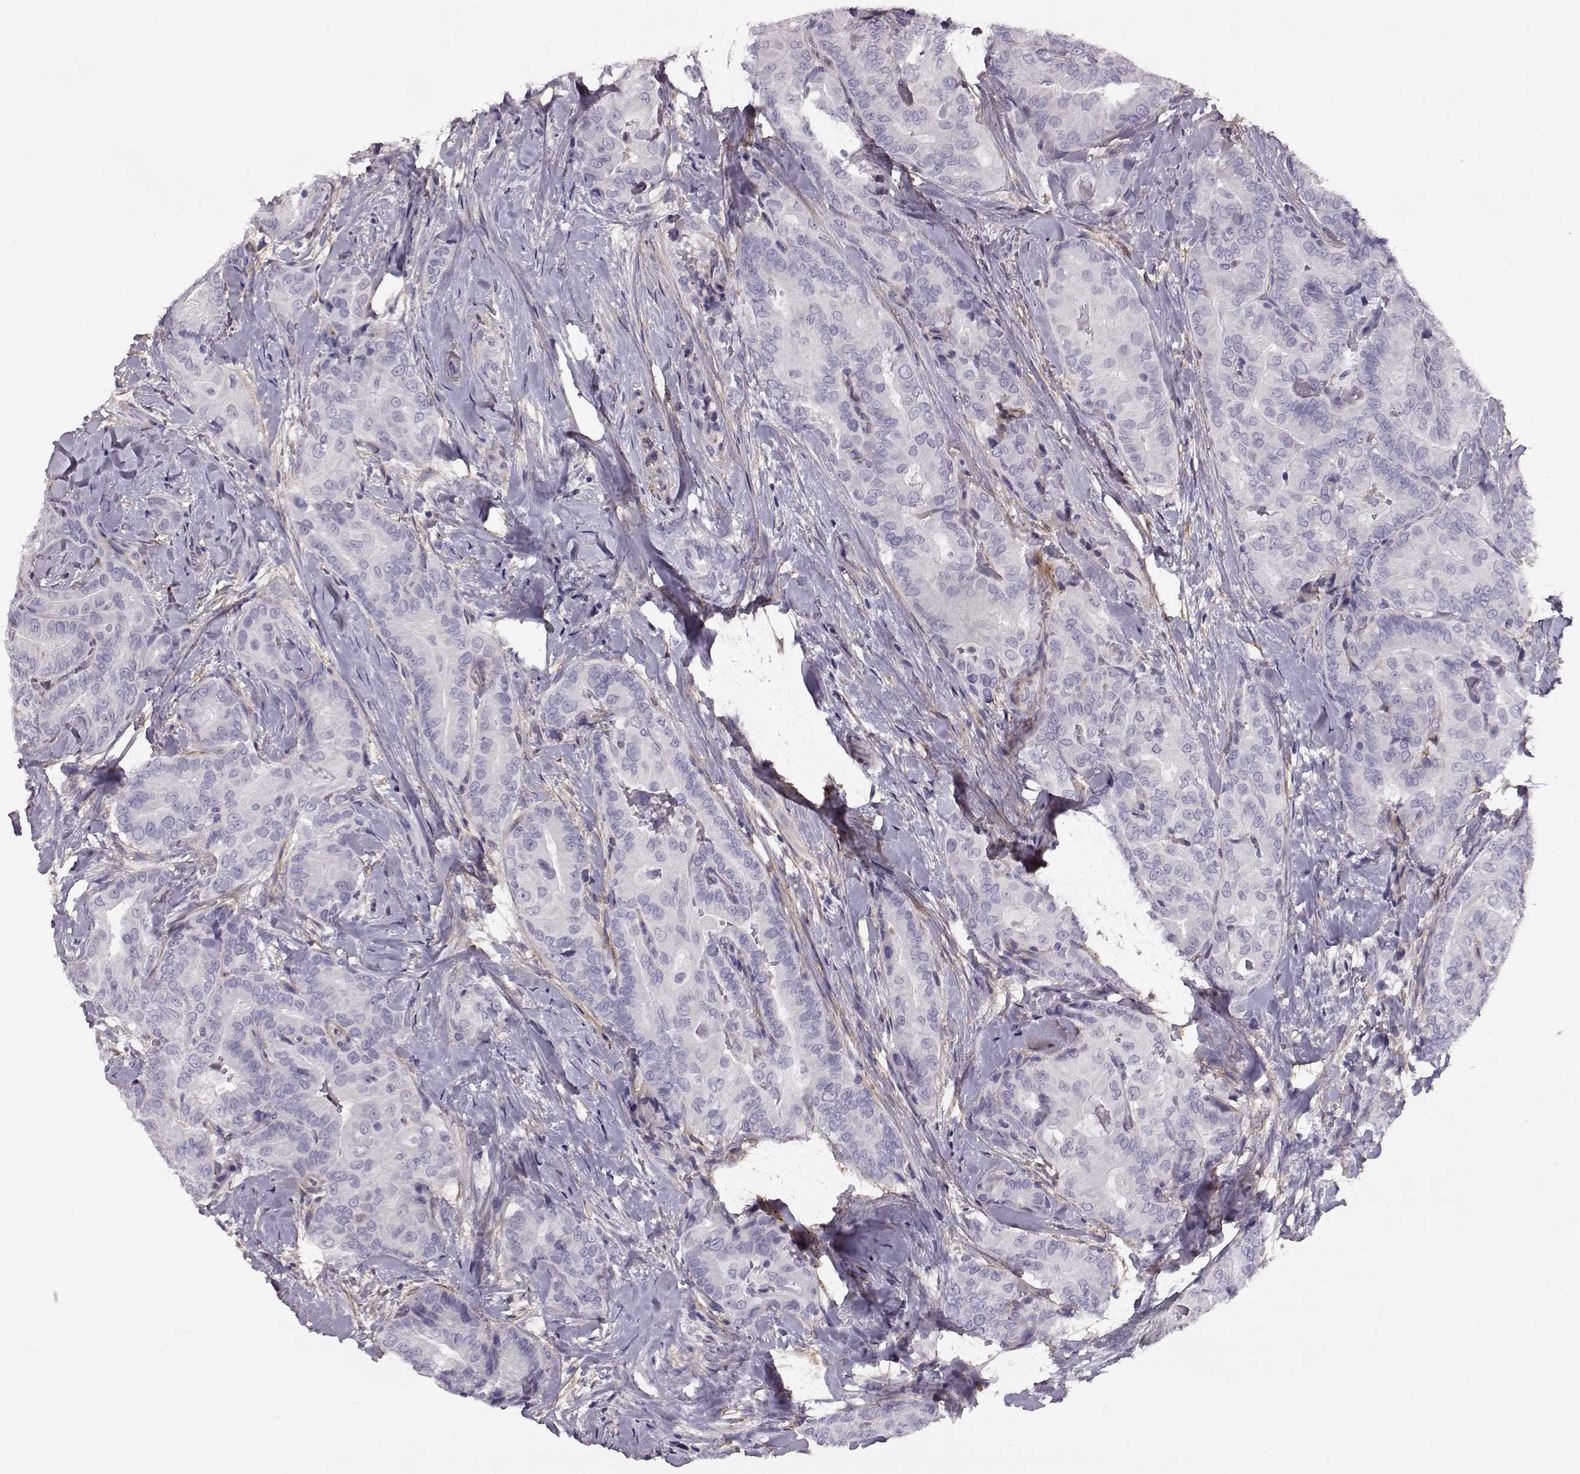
{"staining": {"intensity": "negative", "quantity": "none", "location": "none"}, "tissue": "thyroid cancer", "cell_type": "Tumor cells", "image_type": "cancer", "snomed": [{"axis": "morphology", "description": "Papillary adenocarcinoma, NOS"}, {"axis": "topography", "description": "Thyroid gland"}], "caption": "Immunohistochemistry of human thyroid cancer (papillary adenocarcinoma) shows no expression in tumor cells.", "gene": "TRIM69", "patient": {"sex": "male", "age": 61}}